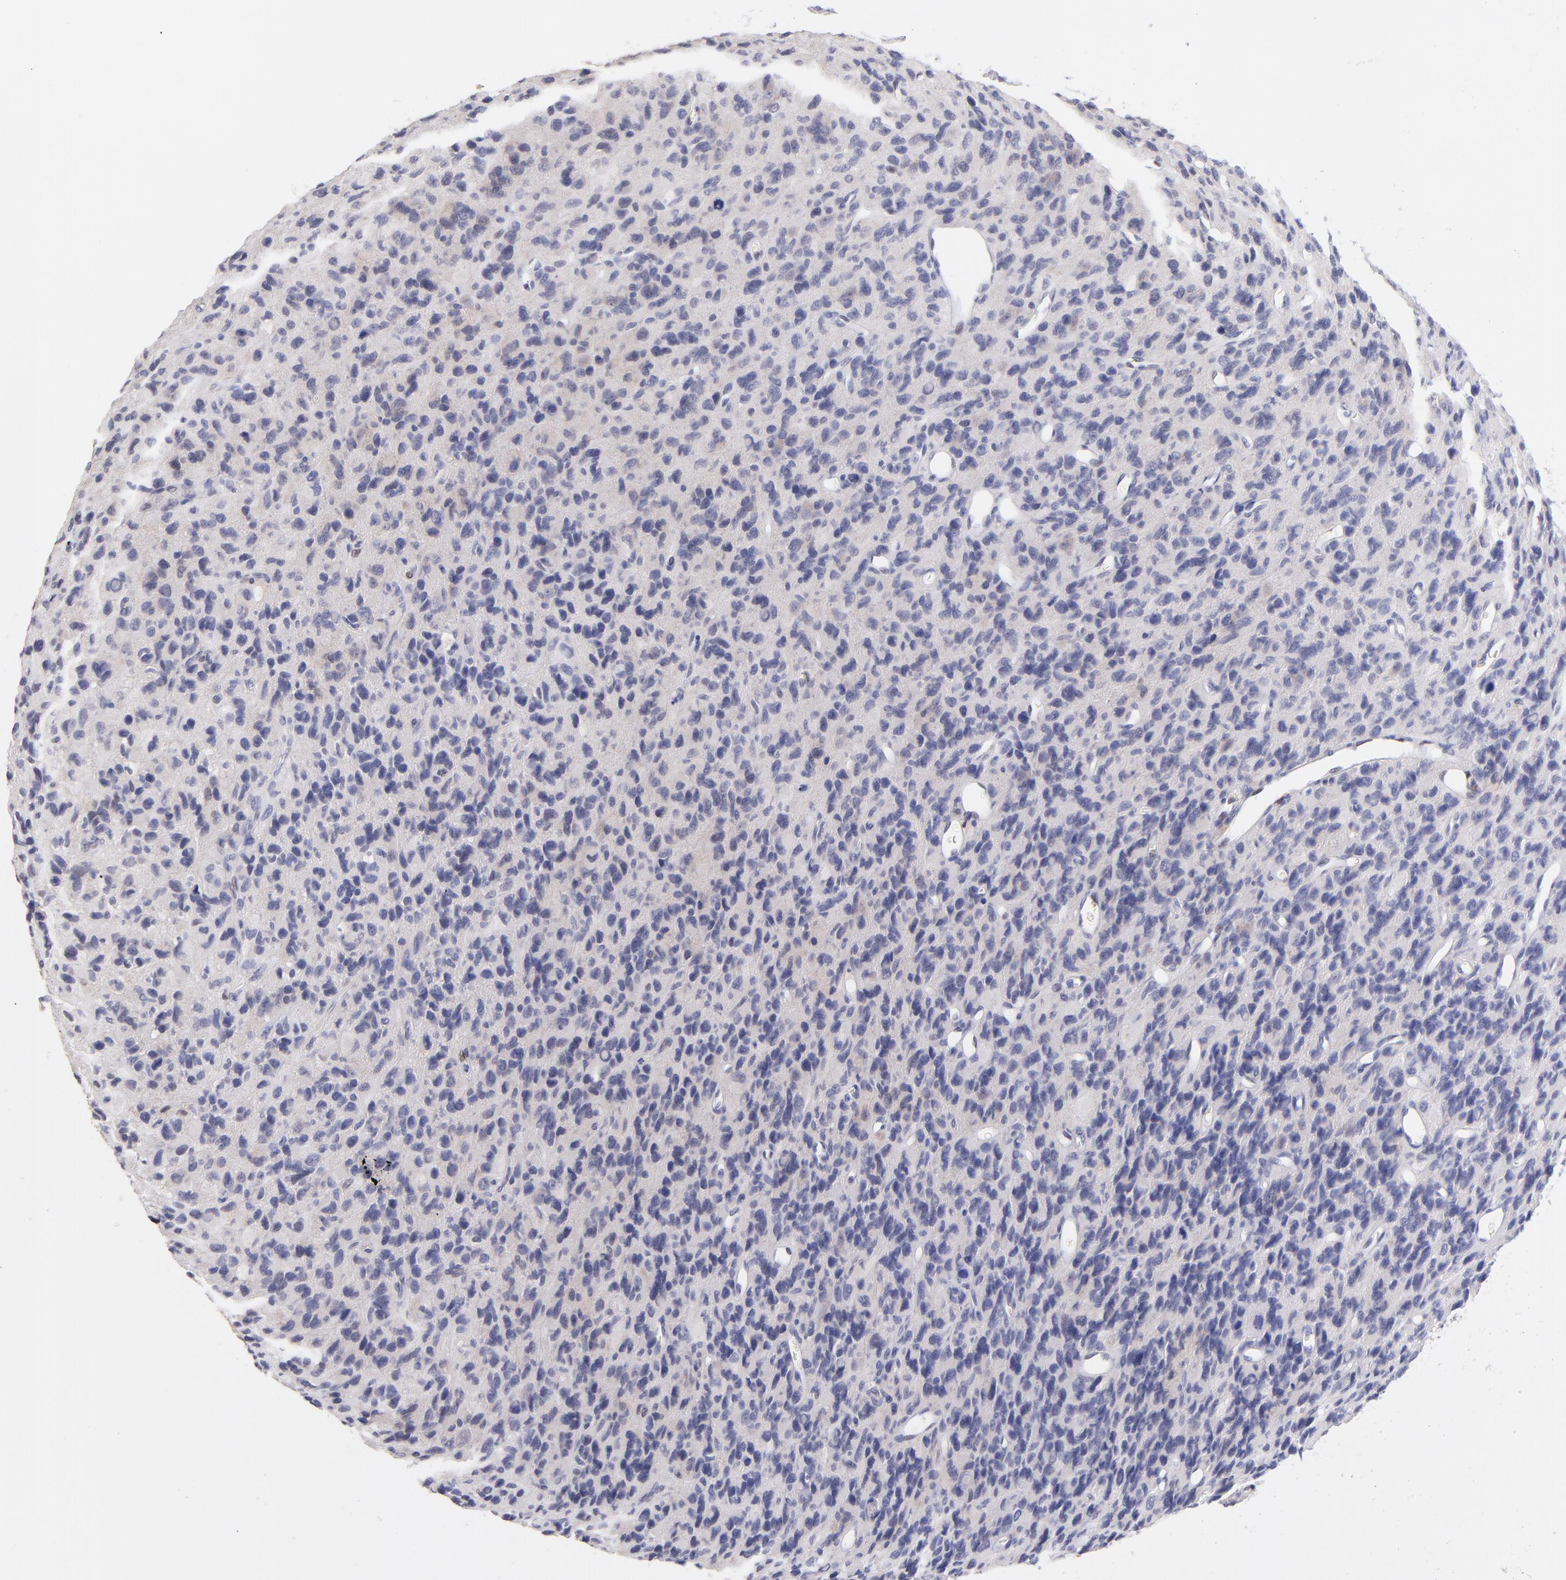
{"staining": {"intensity": "negative", "quantity": "none", "location": "none"}, "tissue": "glioma", "cell_type": "Tumor cells", "image_type": "cancer", "snomed": [{"axis": "morphology", "description": "Glioma, malignant, High grade"}, {"axis": "topography", "description": "Brain"}], "caption": "An image of human malignant high-grade glioma is negative for staining in tumor cells.", "gene": "KLF4", "patient": {"sex": "male", "age": 77}}